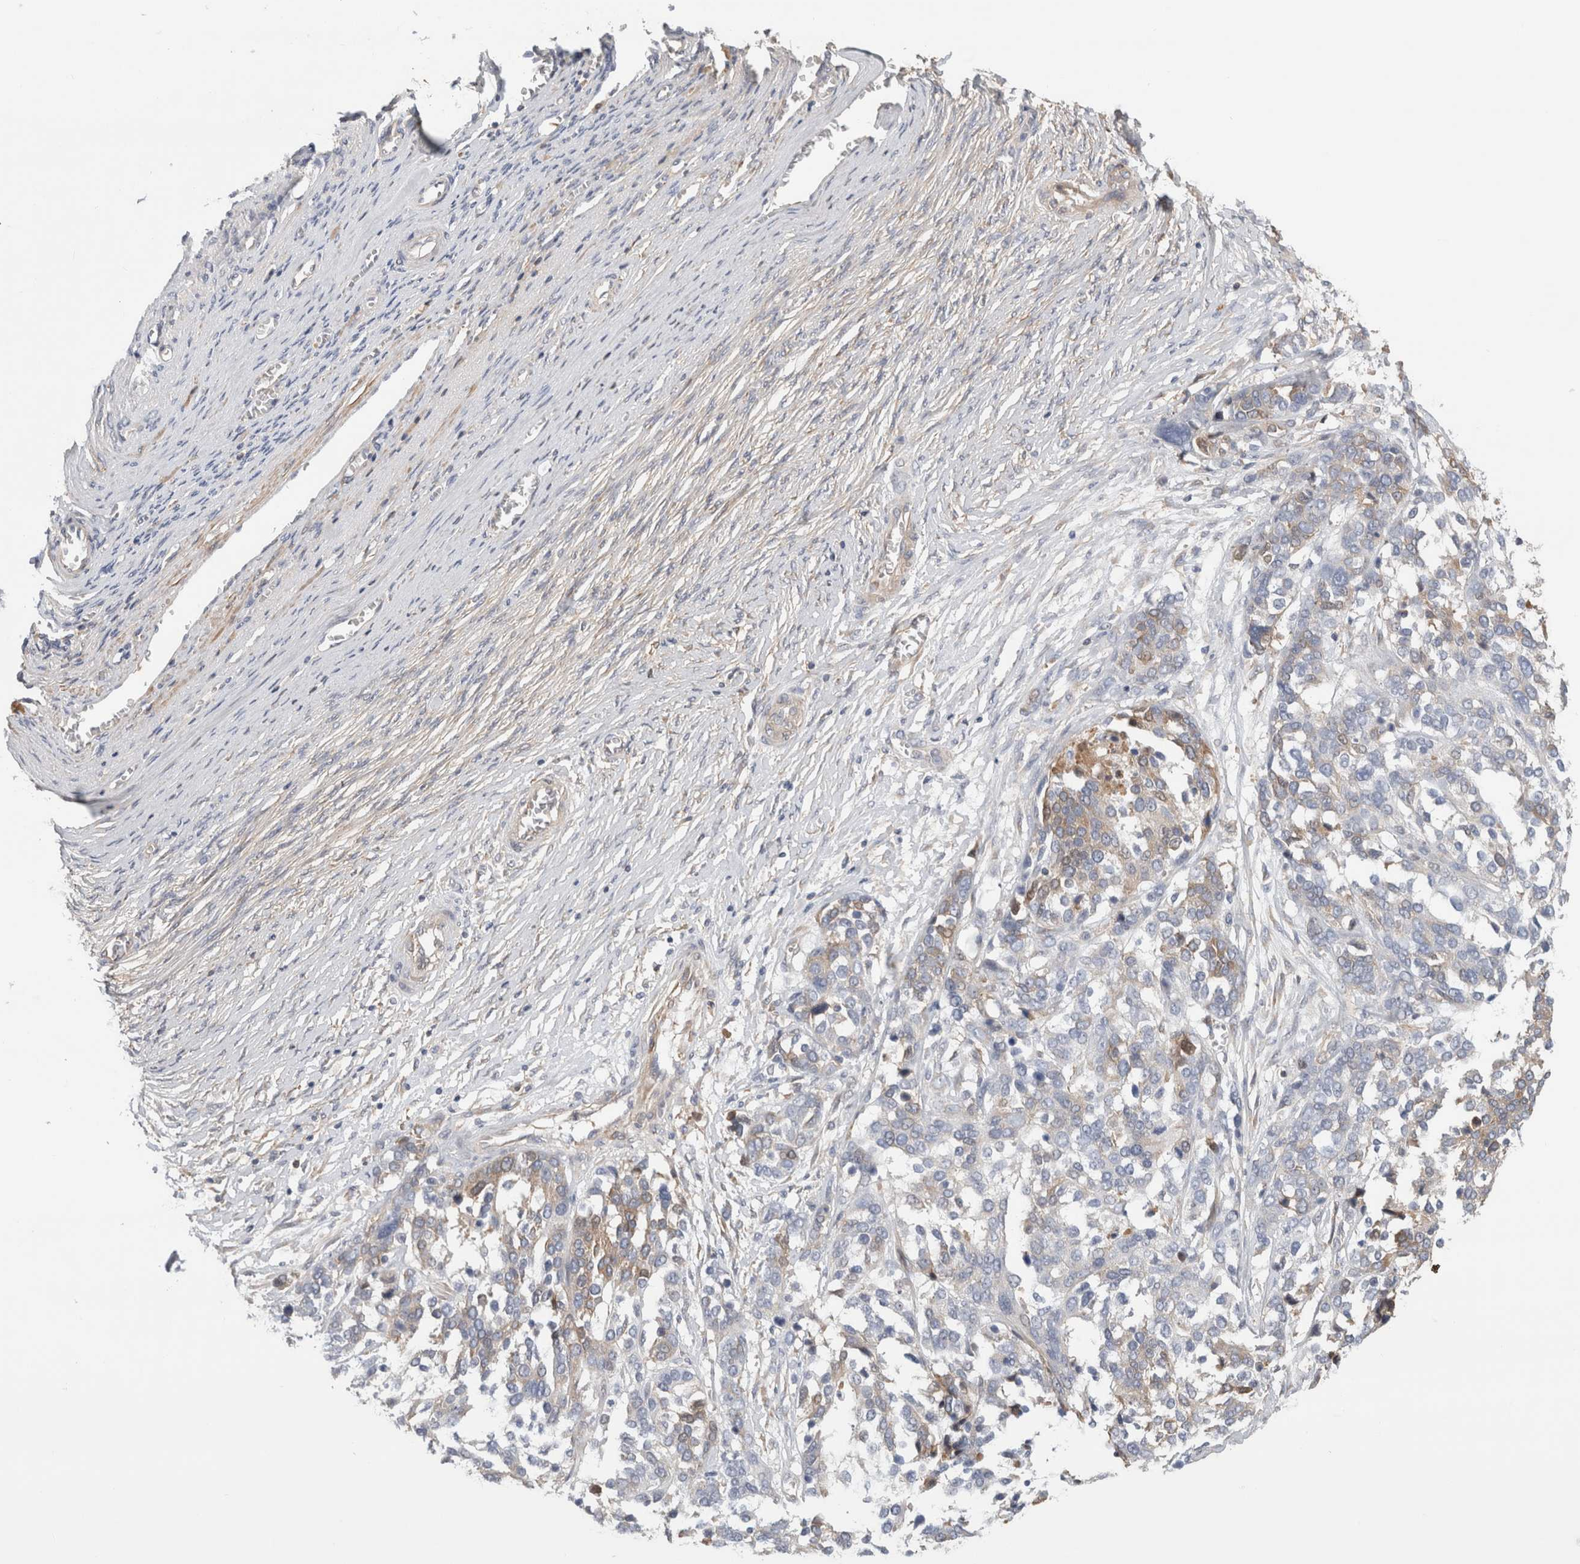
{"staining": {"intensity": "weak", "quantity": "<25%", "location": "cytoplasmic/membranous"}, "tissue": "ovarian cancer", "cell_type": "Tumor cells", "image_type": "cancer", "snomed": [{"axis": "morphology", "description": "Cystadenocarcinoma, serous, NOS"}, {"axis": "topography", "description": "Ovary"}], "caption": "The immunohistochemistry (IHC) image has no significant staining in tumor cells of ovarian cancer (serous cystadenocarcinoma) tissue.", "gene": "CFI", "patient": {"sex": "female", "age": 44}}